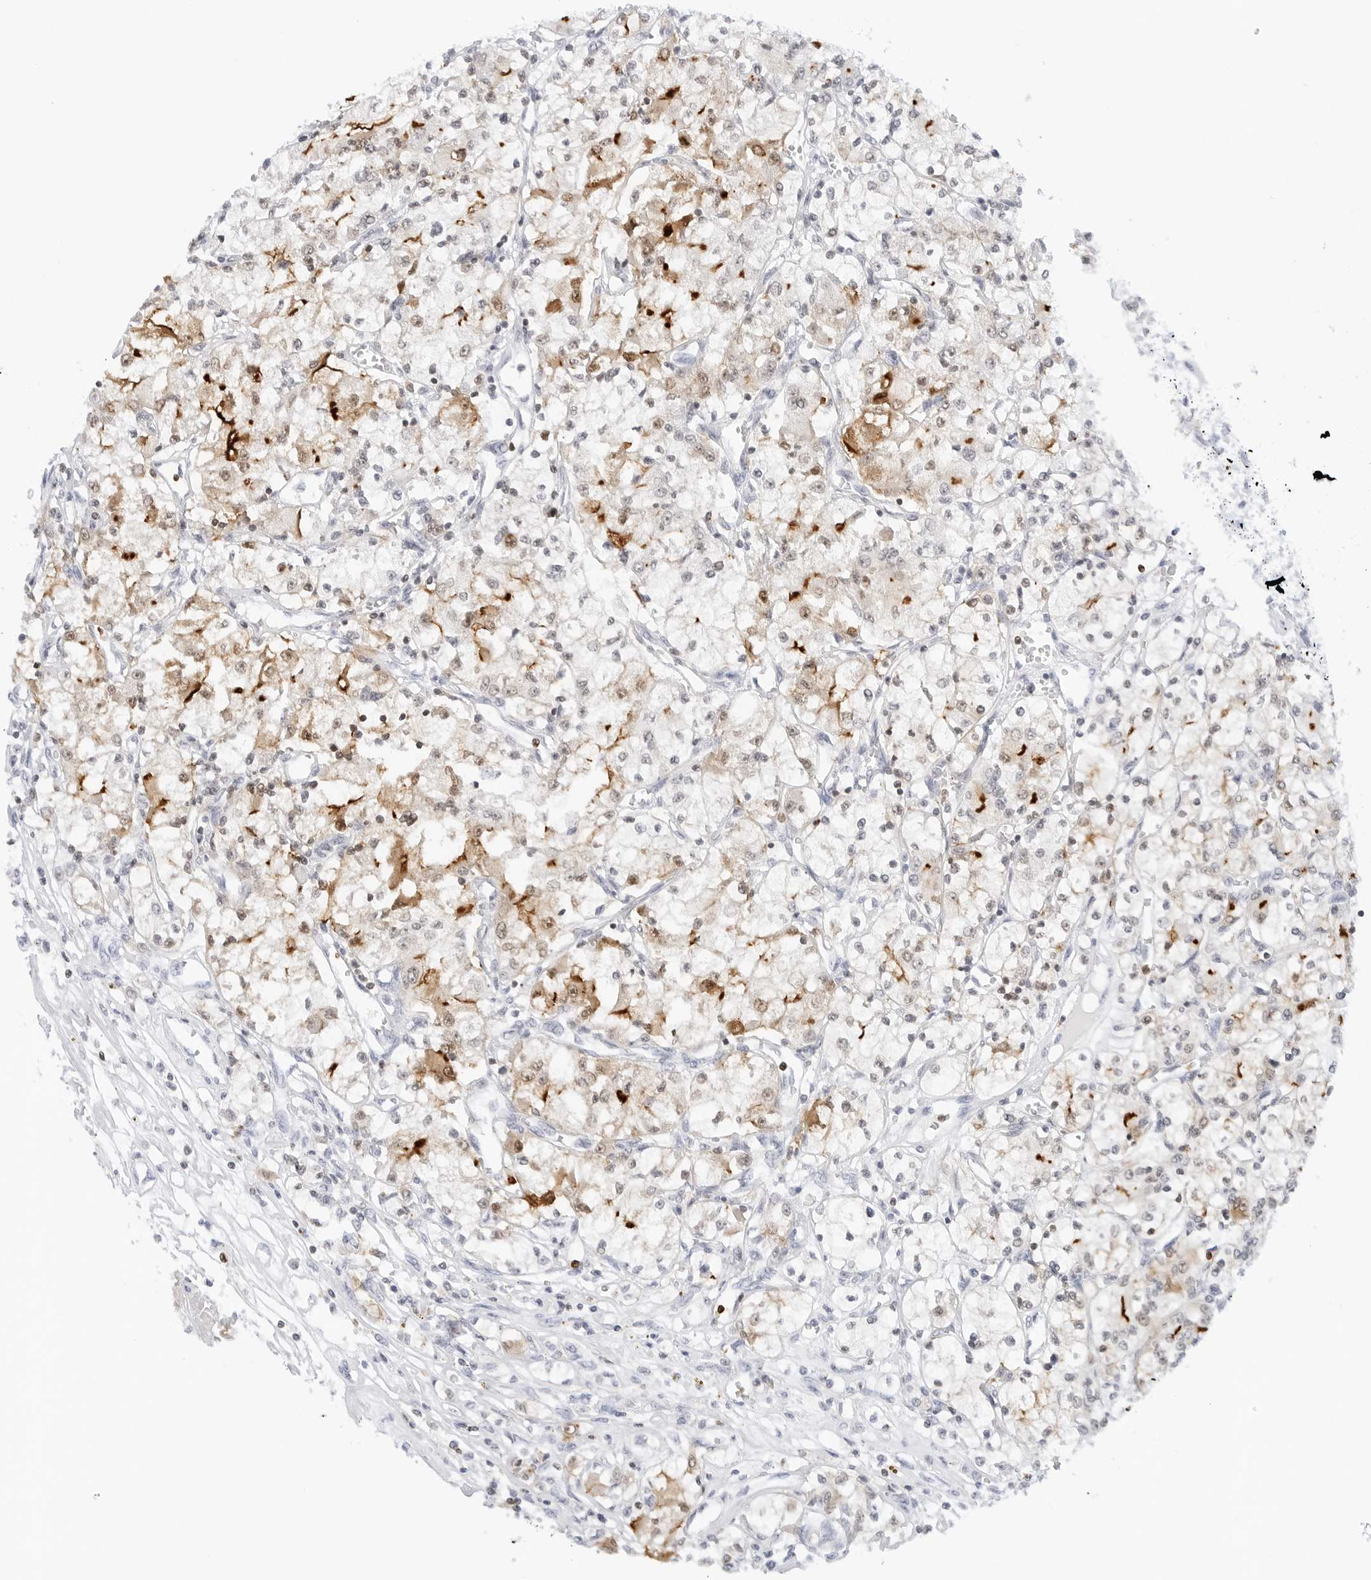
{"staining": {"intensity": "moderate", "quantity": "25%-75%", "location": "cytoplasmic/membranous,nuclear"}, "tissue": "renal cancer", "cell_type": "Tumor cells", "image_type": "cancer", "snomed": [{"axis": "morphology", "description": "Adenocarcinoma, NOS"}, {"axis": "topography", "description": "Kidney"}], "caption": "Renal cancer (adenocarcinoma) stained with immunohistochemistry exhibits moderate cytoplasmic/membranous and nuclear positivity in approximately 25%-75% of tumor cells. The protein of interest is stained brown, and the nuclei are stained in blue (DAB (3,3'-diaminobenzidine) IHC with brightfield microscopy, high magnification).", "gene": "SLC9A3R1", "patient": {"sex": "female", "age": 59}}